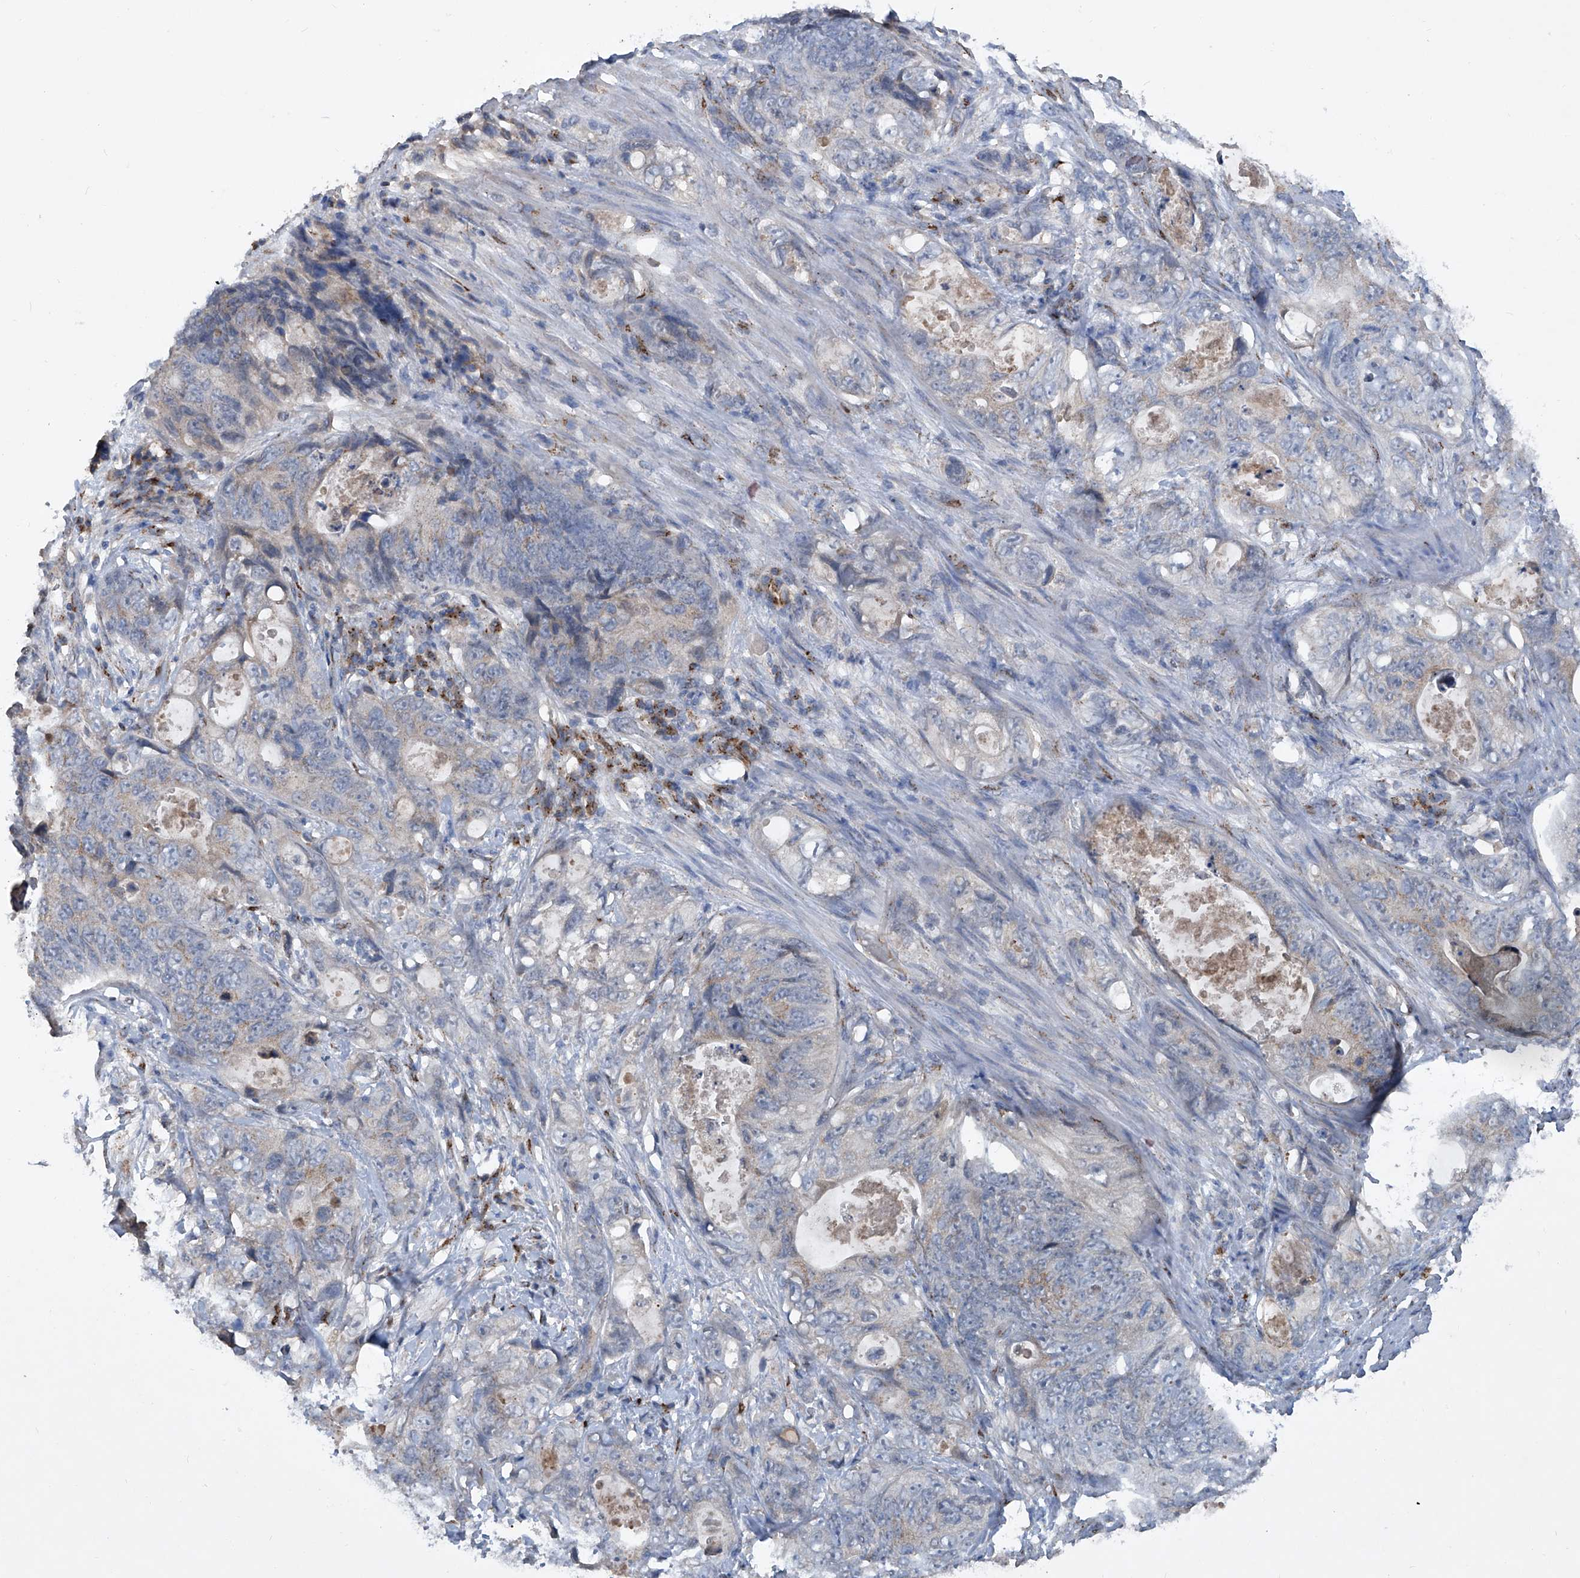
{"staining": {"intensity": "negative", "quantity": "none", "location": "none"}, "tissue": "stomach cancer", "cell_type": "Tumor cells", "image_type": "cancer", "snomed": [{"axis": "morphology", "description": "Normal tissue, NOS"}, {"axis": "morphology", "description": "Adenocarcinoma, NOS"}, {"axis": "topography", "description": "Stomach"}], "caption": "Tumor cells show no significant staining in stomach adenocarcinoma.", "gene": "PCSK5", "patient": {"sex": "female", "age": 89}}